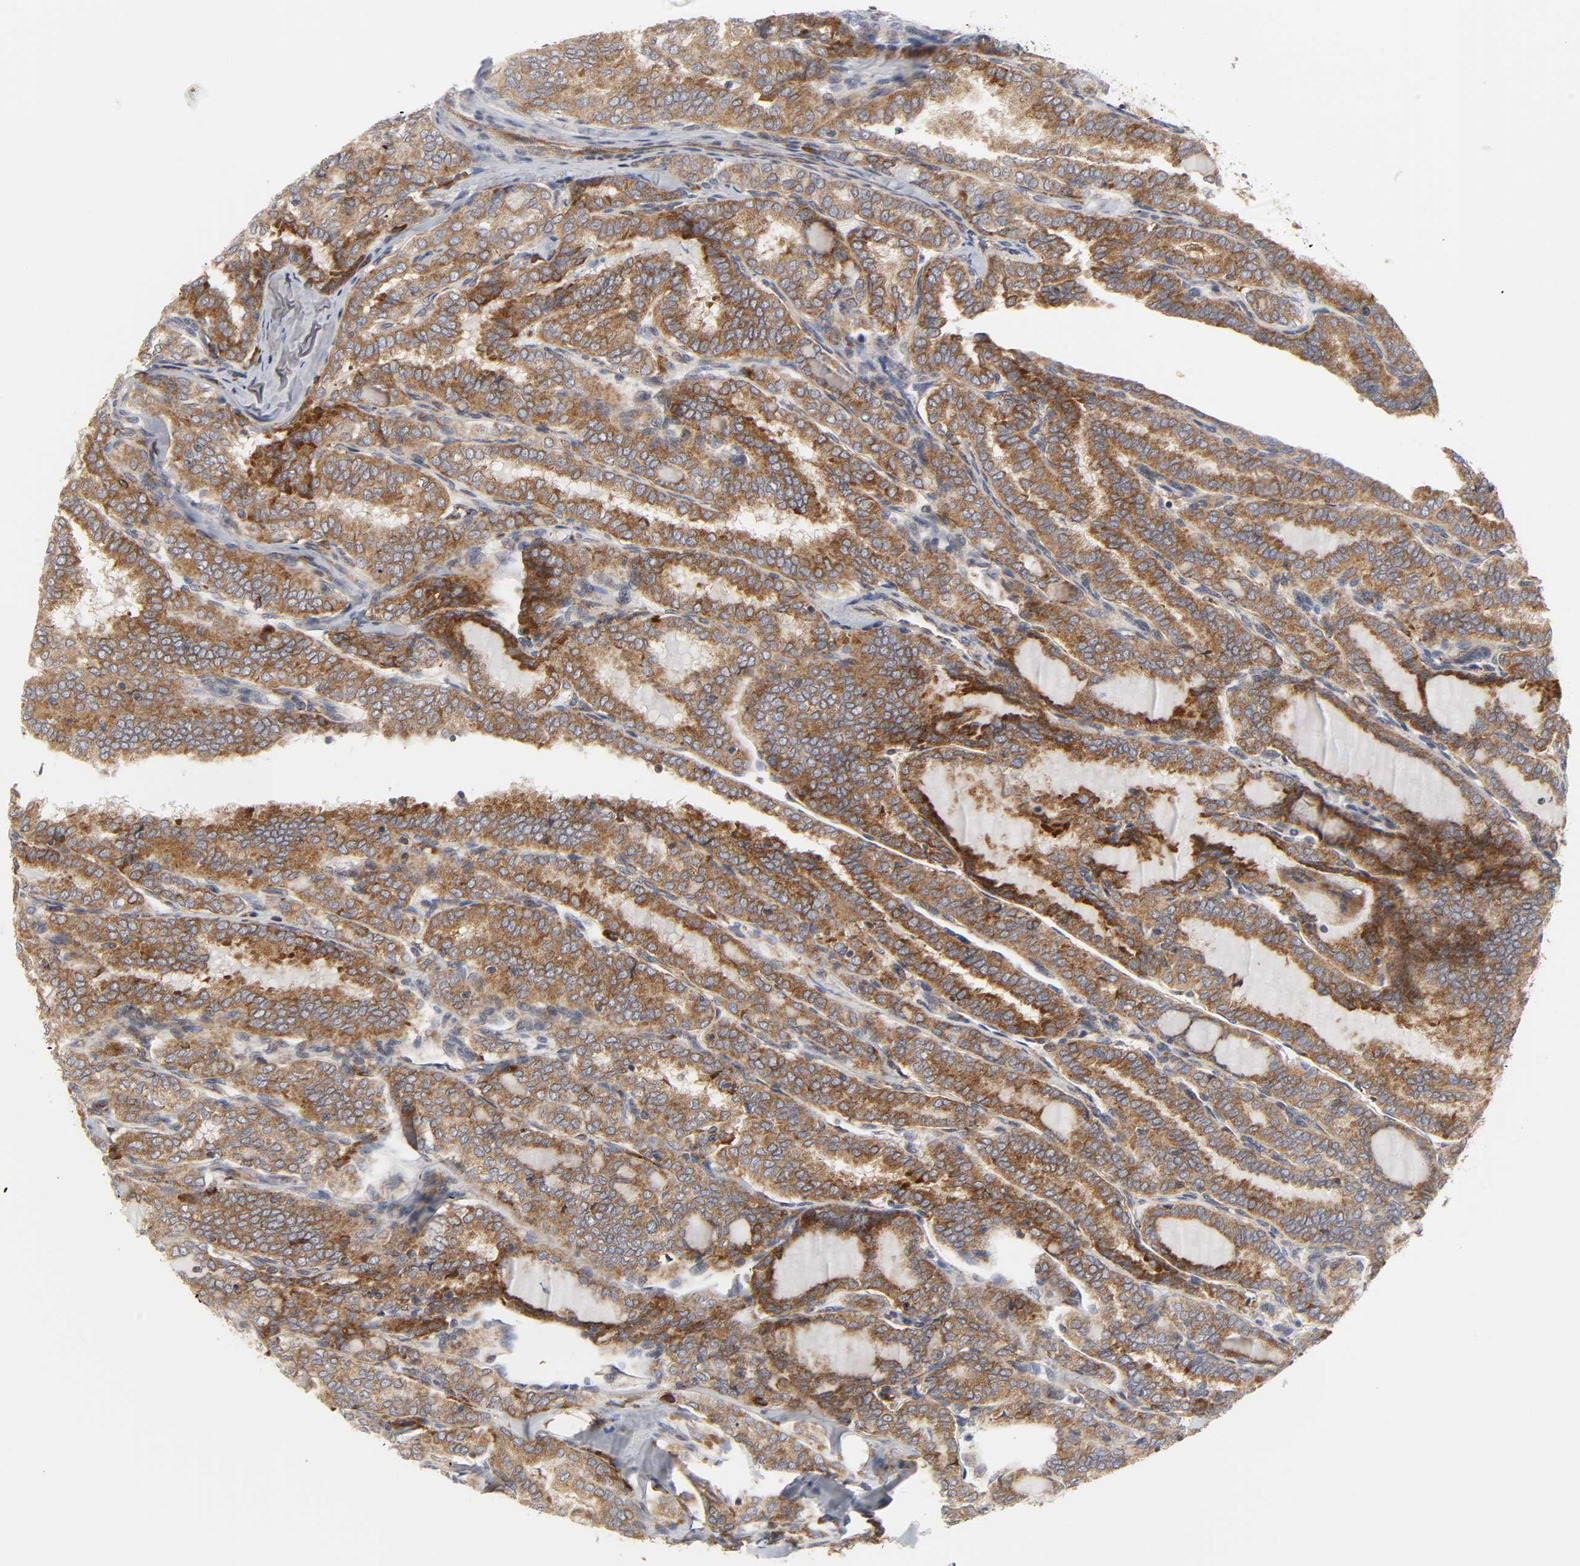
{"staining": {"intensity": "moderate", "quantity": ">75%", "location": "cytoplasmic/membranous"}, "tissue": "thyroid cancer", "cell_type": "Tumor cells", "image_type": "cancer", "snomed": [{"axis": "morphology", "description": "Papillary adenocarcinoma, NOS"}, {"axis": "topography", "description": "Thyroid gland"}], "caption": "An image showing moderate cytoplasmic/membranous positivity in about >75% of tumor cells in thyroid cancer, as visualized by brown immunohistochemical staining.", "gene": "BAX", "patient": {"sex": "female", "age": 30}}